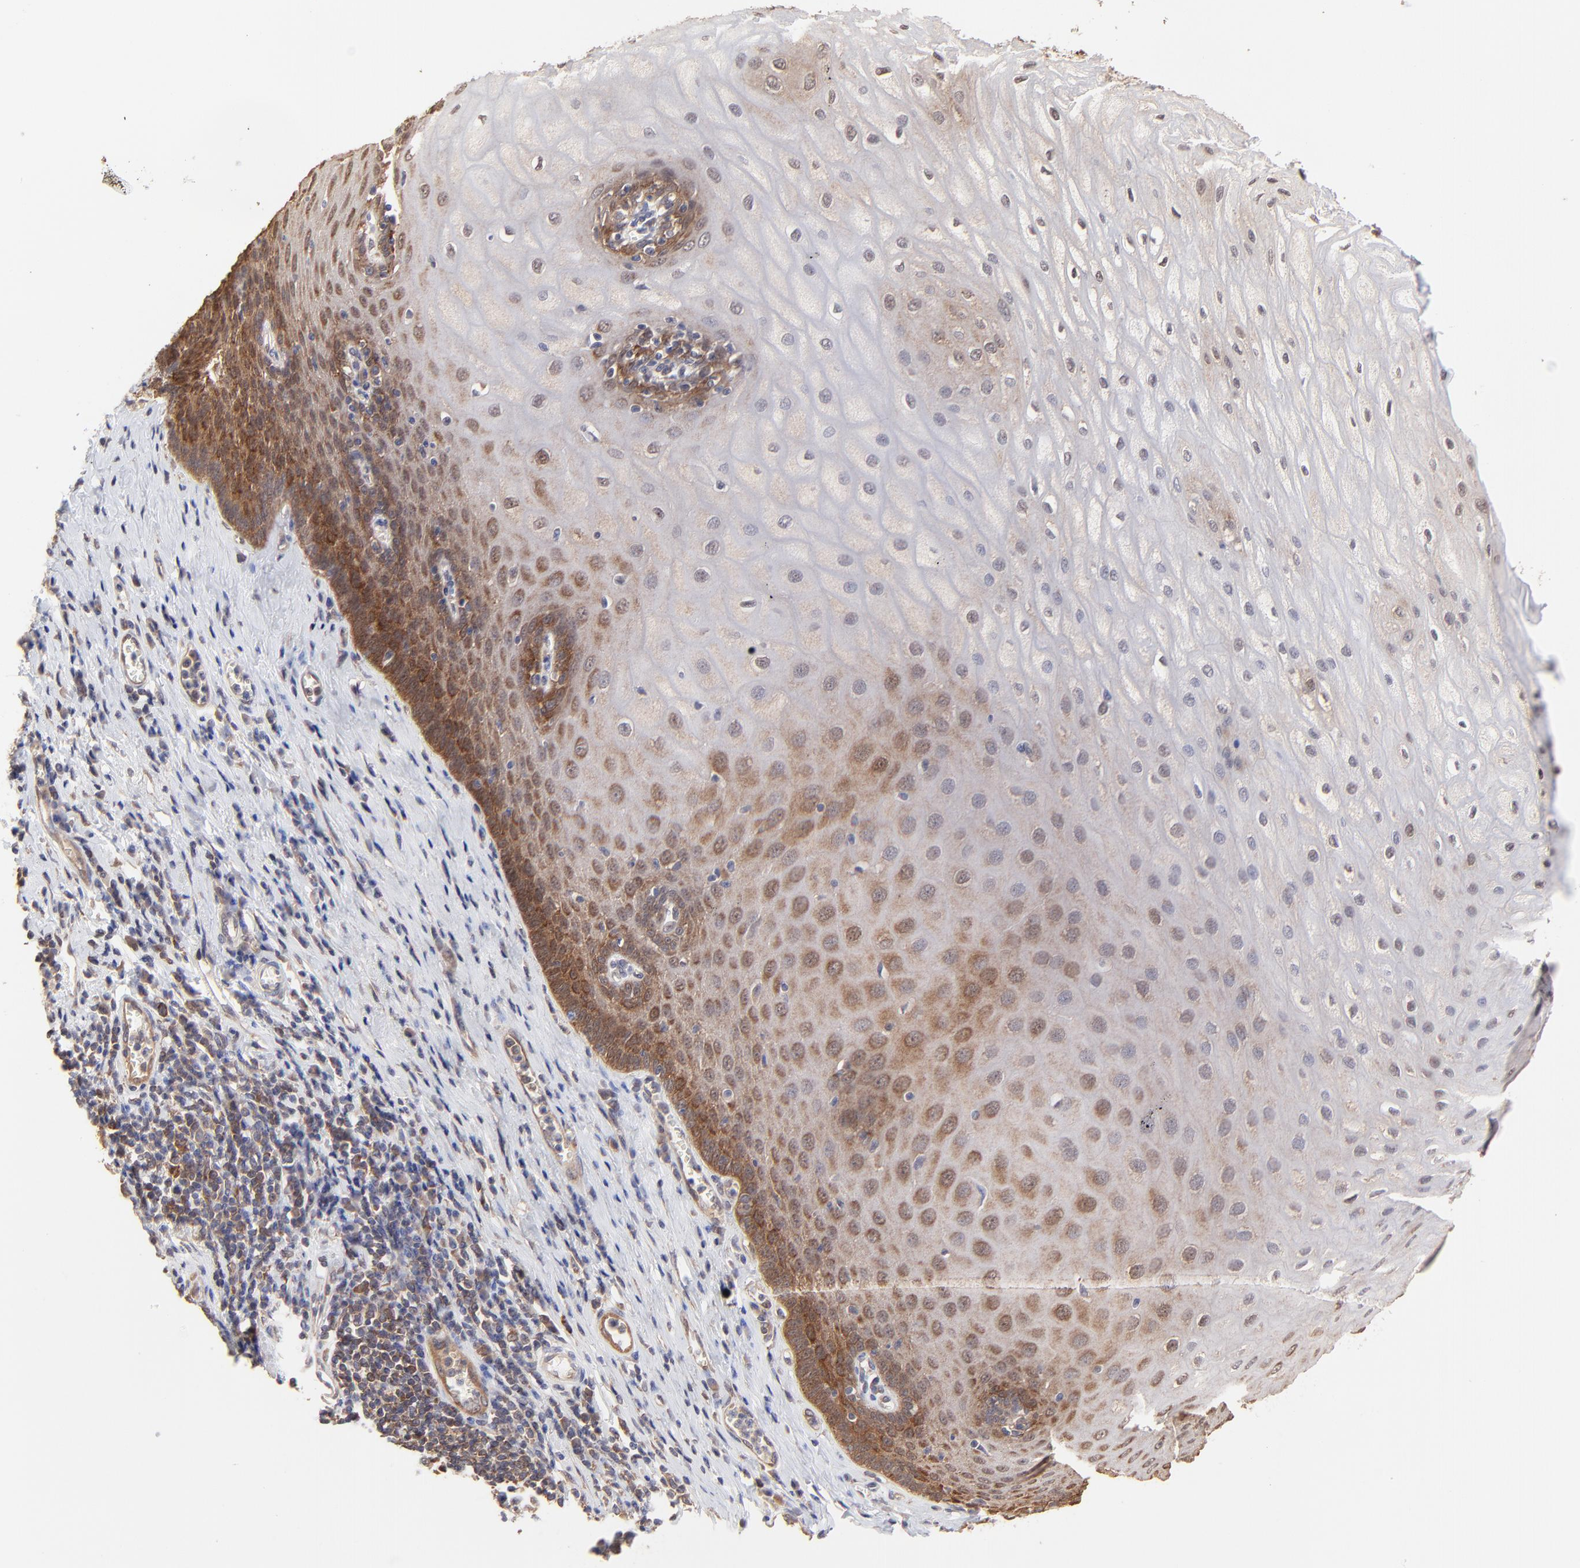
{"staining": {"intensity": "strong", "quantity": "<25%", "location": "cytoplasmic/membranous"}, "tissue": "esophagus", "cell_type": "Squamous epithelial cells", "image_type": "normal", "snomed": [{"axis": "morphology", "description": "Normal tissue, NOS"}, {"axis": "morphology", "description": "Squamous cell carcinoma, NOS"}, {"axis": "topography", "description": "Esophagus"}], "caption": "Immunohistochemical staining of unremarkable human esophagus exhibits strong cytoplasmic/membranous protein staining in about <25% of squamous epithelial cells.", "gene": "GART", "patient": {"sex": "male", "age": 65}}